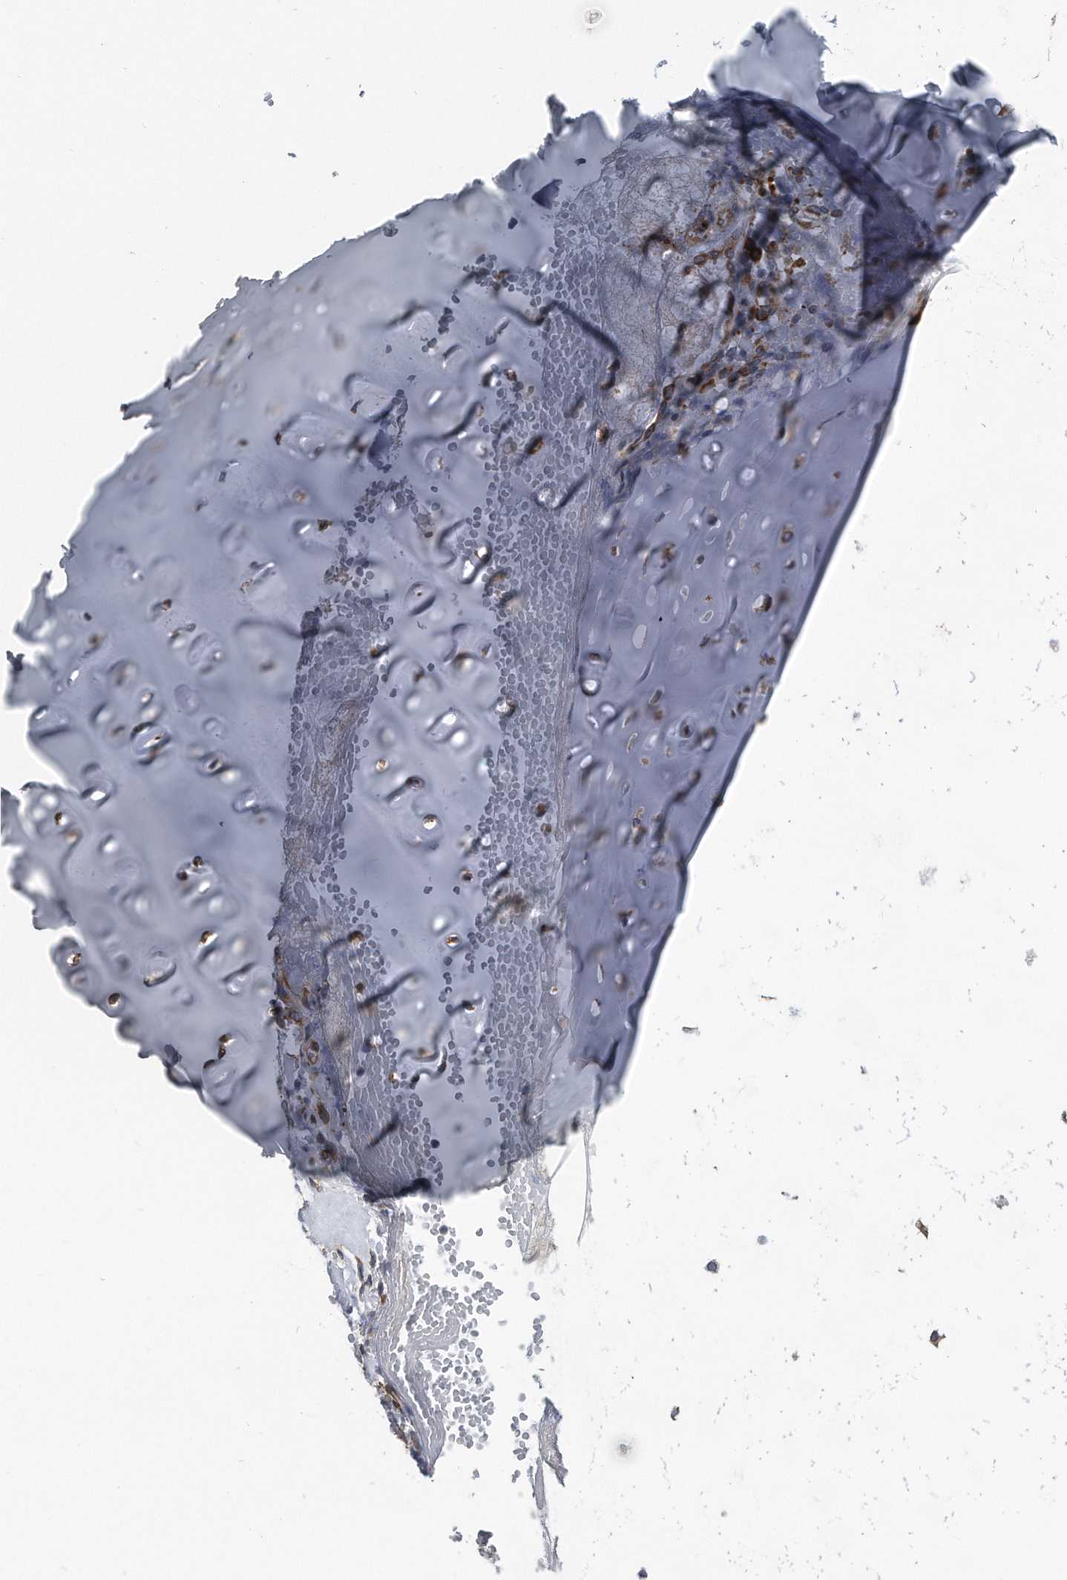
{"staining": {"intensity": "negative", "quantity": "none", "location": "none"}, "tissue": "adipose tissue", "cell_type": "Adipocytes", "image_type": "normal", "snomed": [{"axis": "morphology", "description": "Normal tissue, NOS"}, {"axis": "morphology", "description": "Basal cell carcinoma"}, {"axis": "topography", "description": "Cartilage tissue"}, {"axis": "topography", "description": "Nasopharynx"}, {"axis": "topography", "description": "Oral tissue"}], "caption": "Immunohistochemistry (IHC) micrograph of normal adipose tissue: adipose tissue stained with DAB (3,3'-diaminobenzidine) reveals no significant protein positivity in adipocytes. (Brightfield microscopy of DAB (3,3'-diaminobenzidine) immunohistochemistry at high magnification).", "gene": "CCDC47", "patient": {"sex": "female", "age": 77}}